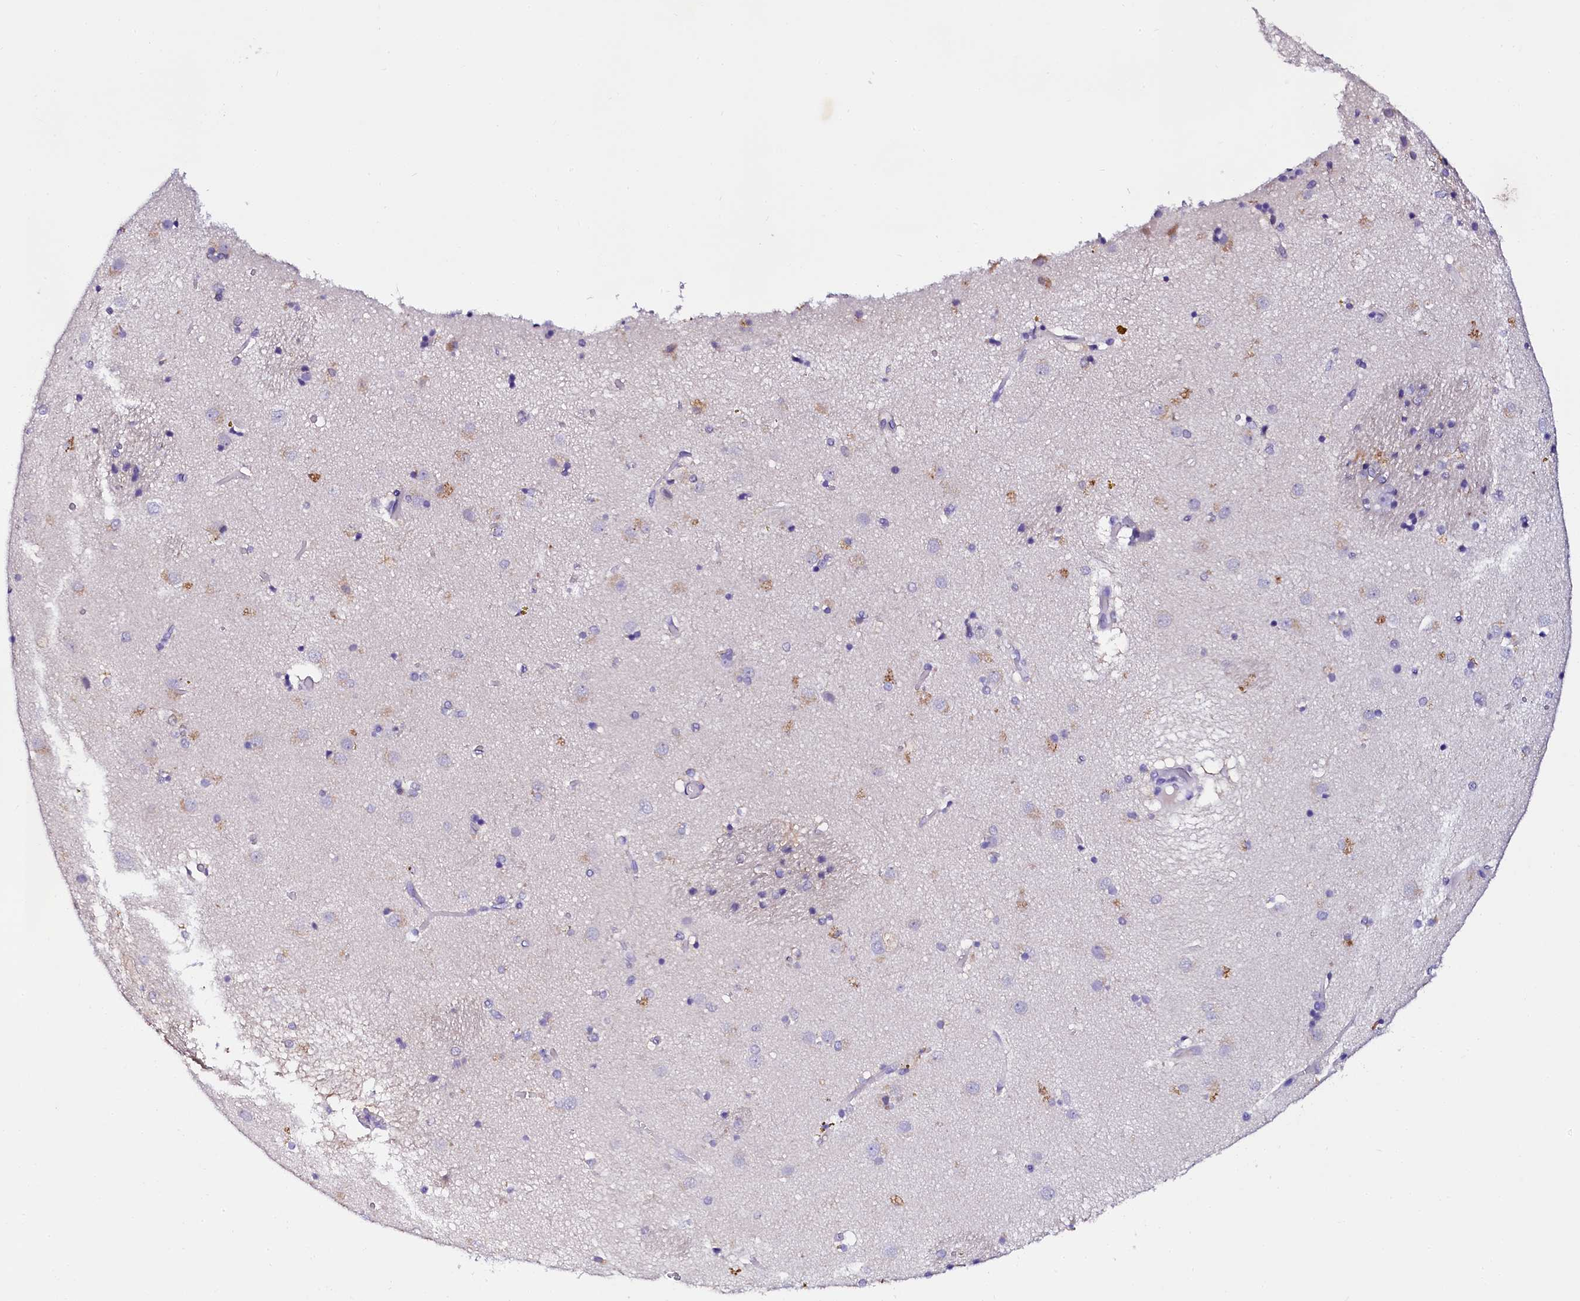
{"staining": {"intensity": "negative", "quantity": "none", "location": "none"}, "tissue": "caudate", "cell_type": "Glial cells", "image_type": "normal", "snomed": [{"axis": "morphology", "description": "Normal tissue, NOS"}, {"axis": "topography", "description": "Lateral ventricle wall"}], "caption": "The image displays no significant expression in glial cells of caudate.", "gene": "SORD", "patient": {"sex": "male", "age": 70}}